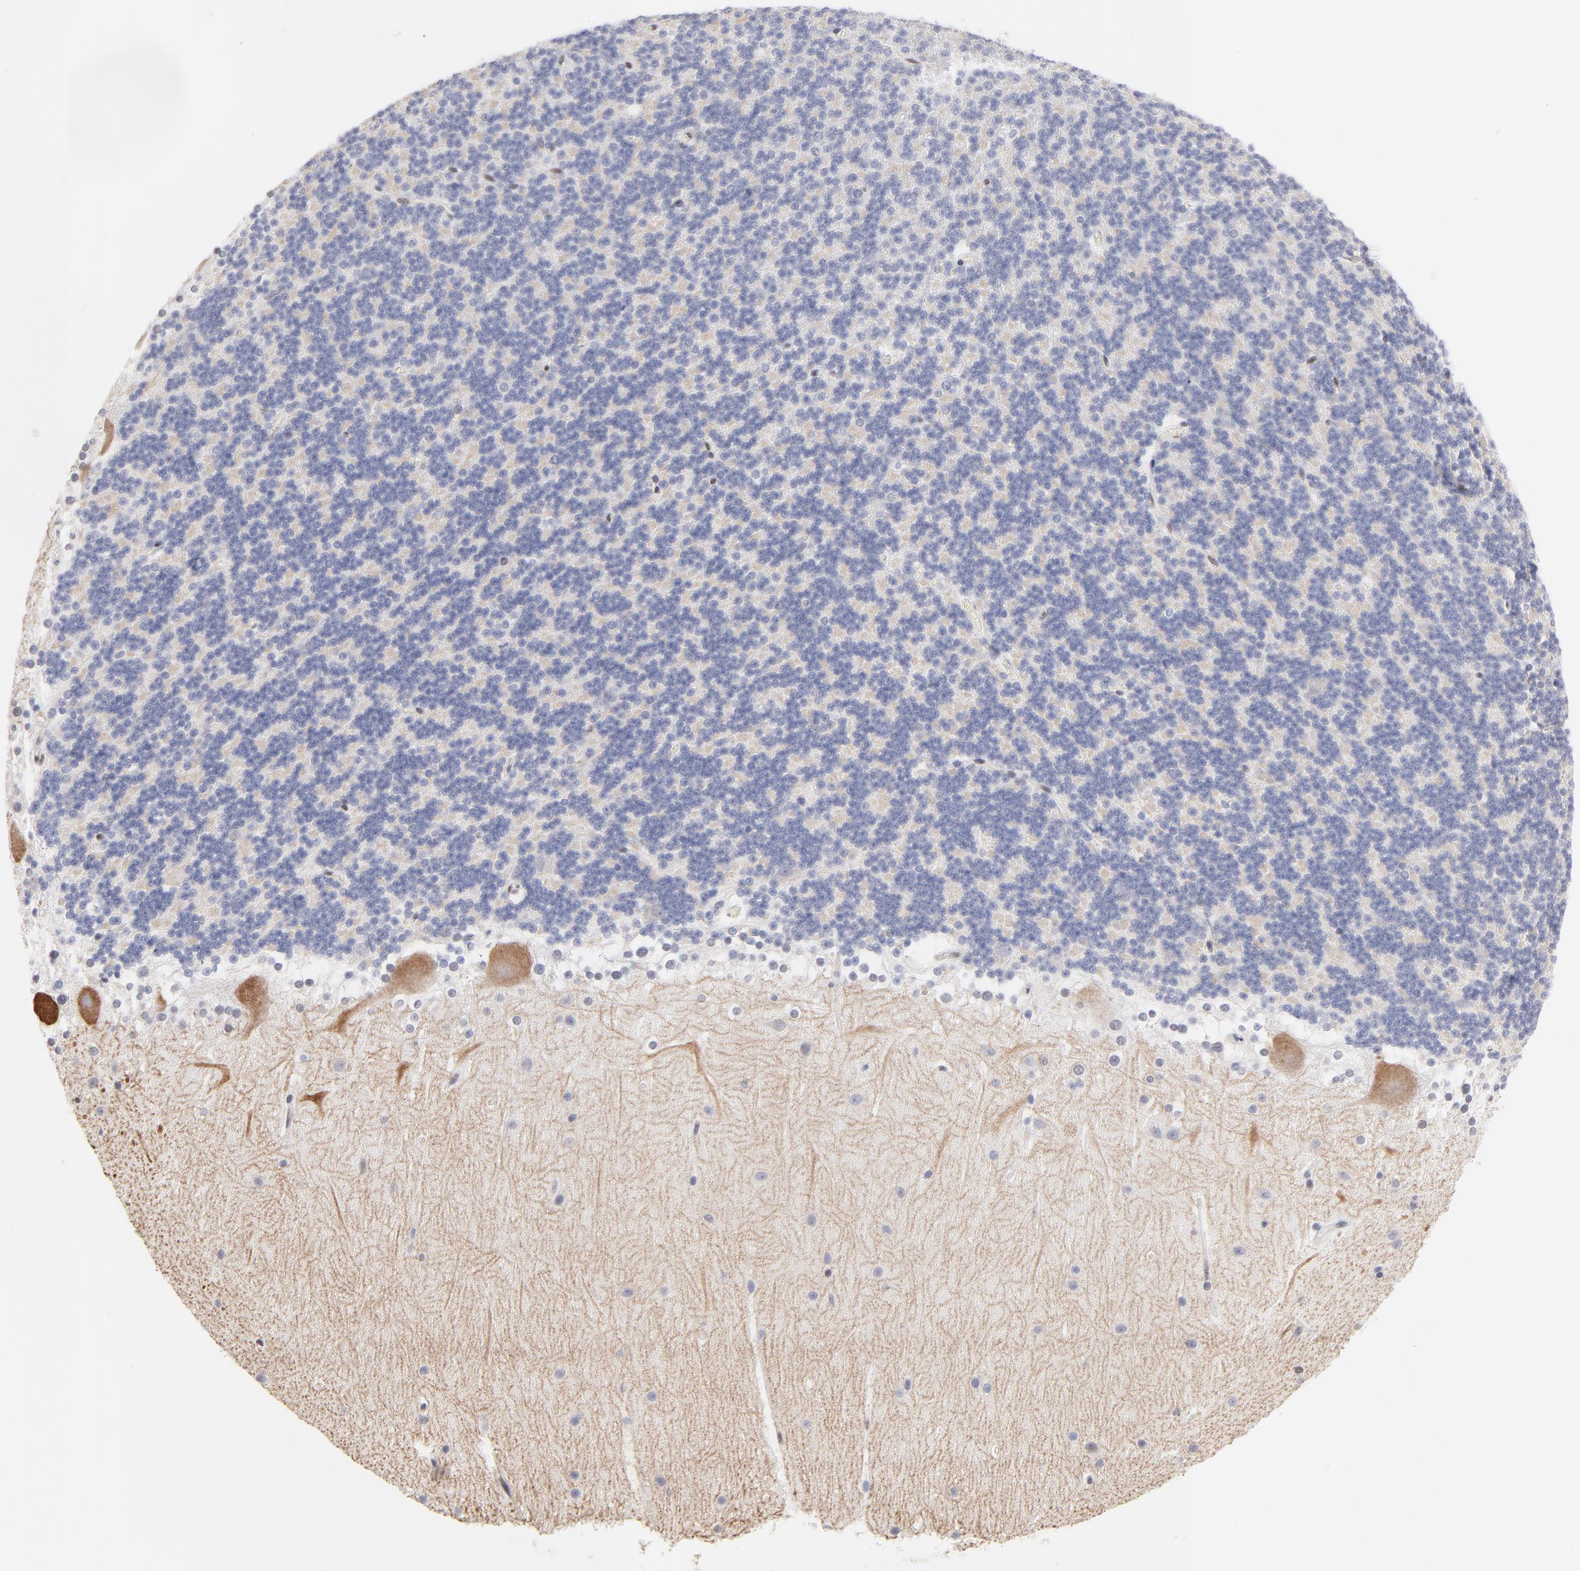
{"staining": {"intensity": "negative", "quantity": "none", "location": "none"}, "tissue": "cerebellum", "cell_type": "Cells in granular layer", "image_type": "normal", "snomed": [{"axis": "morphology", "description": "Normal tissue, NOS"}, {"axis": "topography", "description": "Cerebellum"}], "caption": "Immunohistochemistry (IHC) histopathology image of benign human cerebellum stained for a protein (brown), which shows no staining in cells in granular layer.", "gene": "STAT3", "patient": {"sex": "female", "age": 19}}